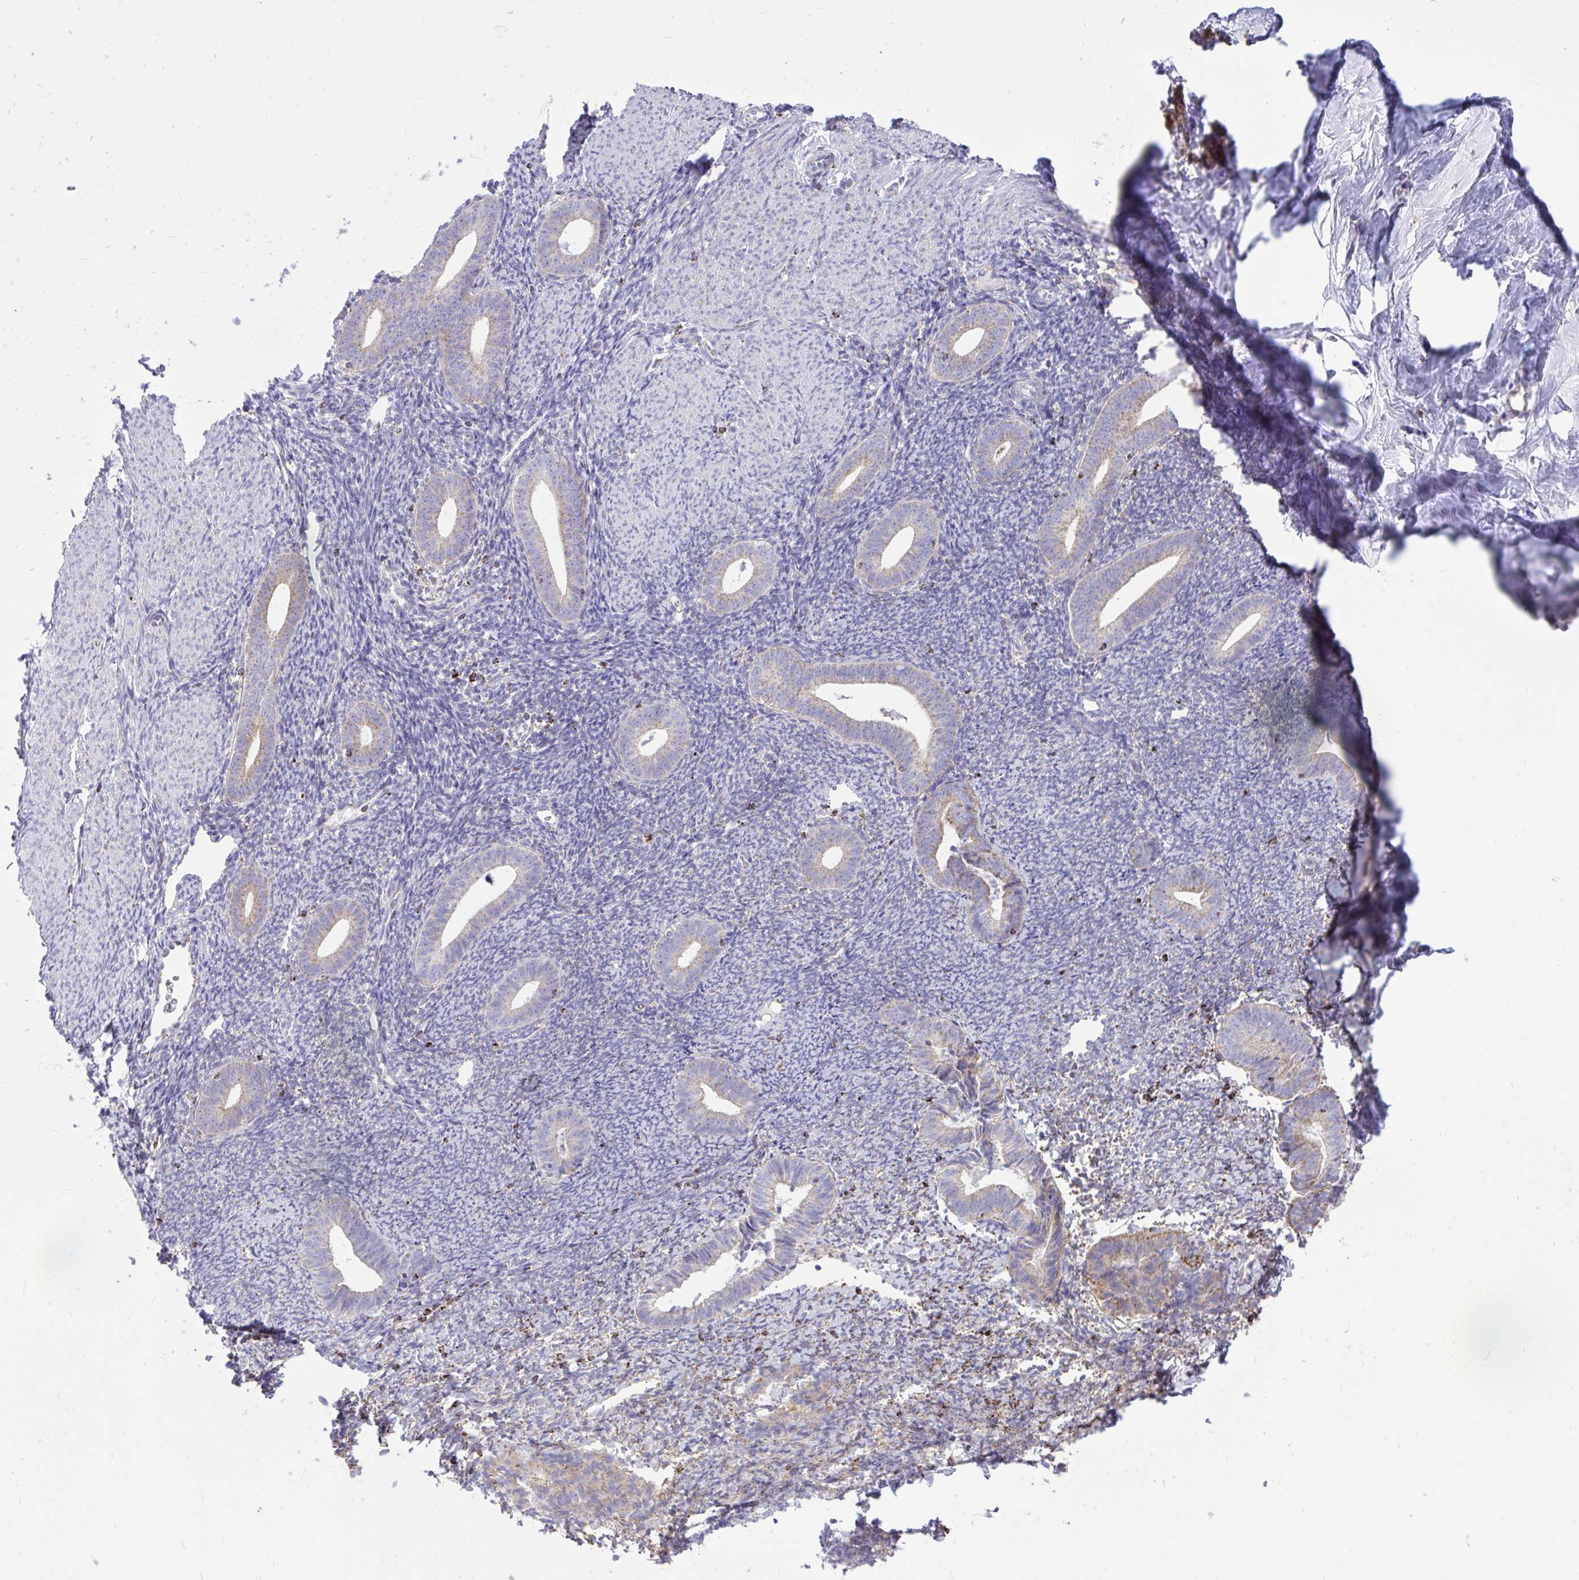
{"staining": {"intensity": "negative", "quantity": "none", "location": "none"}, "tissue": "endometrium", "cell_type": "Cells in endometrial stroma", "image_type": "normal", "snomed": [{"axis": "morphology", "description": "Normal tissue, NOS"}, {"axis": "topography", "description": "Endometrium"}], "caption": "Cells in endometrial stroma show no significant protein staining in normal endometrium.", "gene": "SPTBN2", "patient": {"sex": "female", "age": 39}}